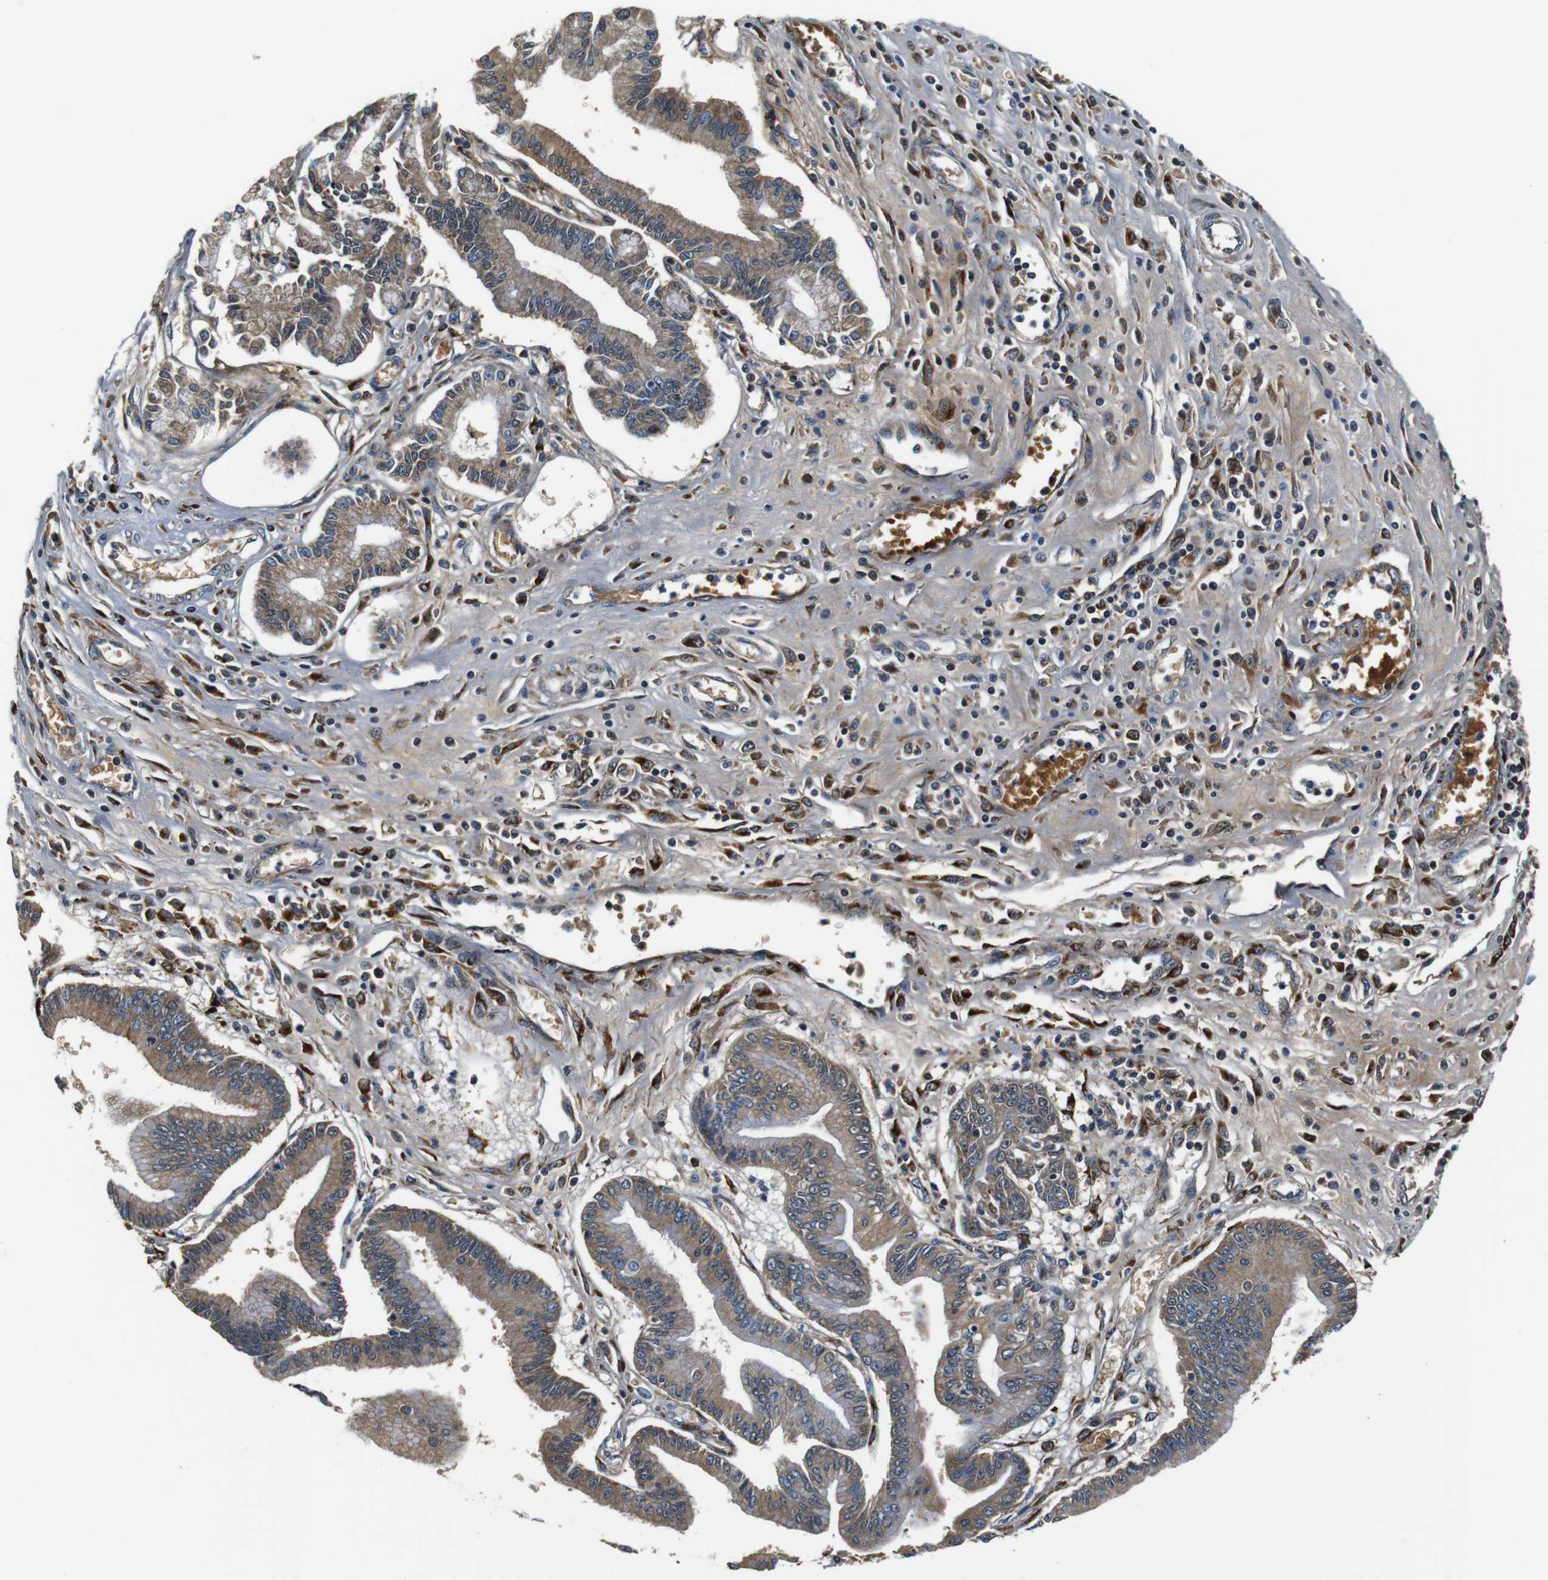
{"staining": {"intensity": "moderate", "quantity": ">75%", "location": "cytoplasmic/membranous"}, "tissue": "pancreatic cancer", "cell_type": "Tumor cells", "image_type": "cancer", "snomed": [{"axis": "morphology", "description": "Adenocarcinoma, NOS"}, {"axis": "topography", "description": "Pancreas"}], "caption": "This micrograph shows immunohistochemistry staining of human adenocarcinoma (pancreatic), with medium moderate cytoplasmic/membranous positivity in approximately >75% of tumor cells.", "gene": "COL1A1", "patient": {"sex": "male", "age": 56}}